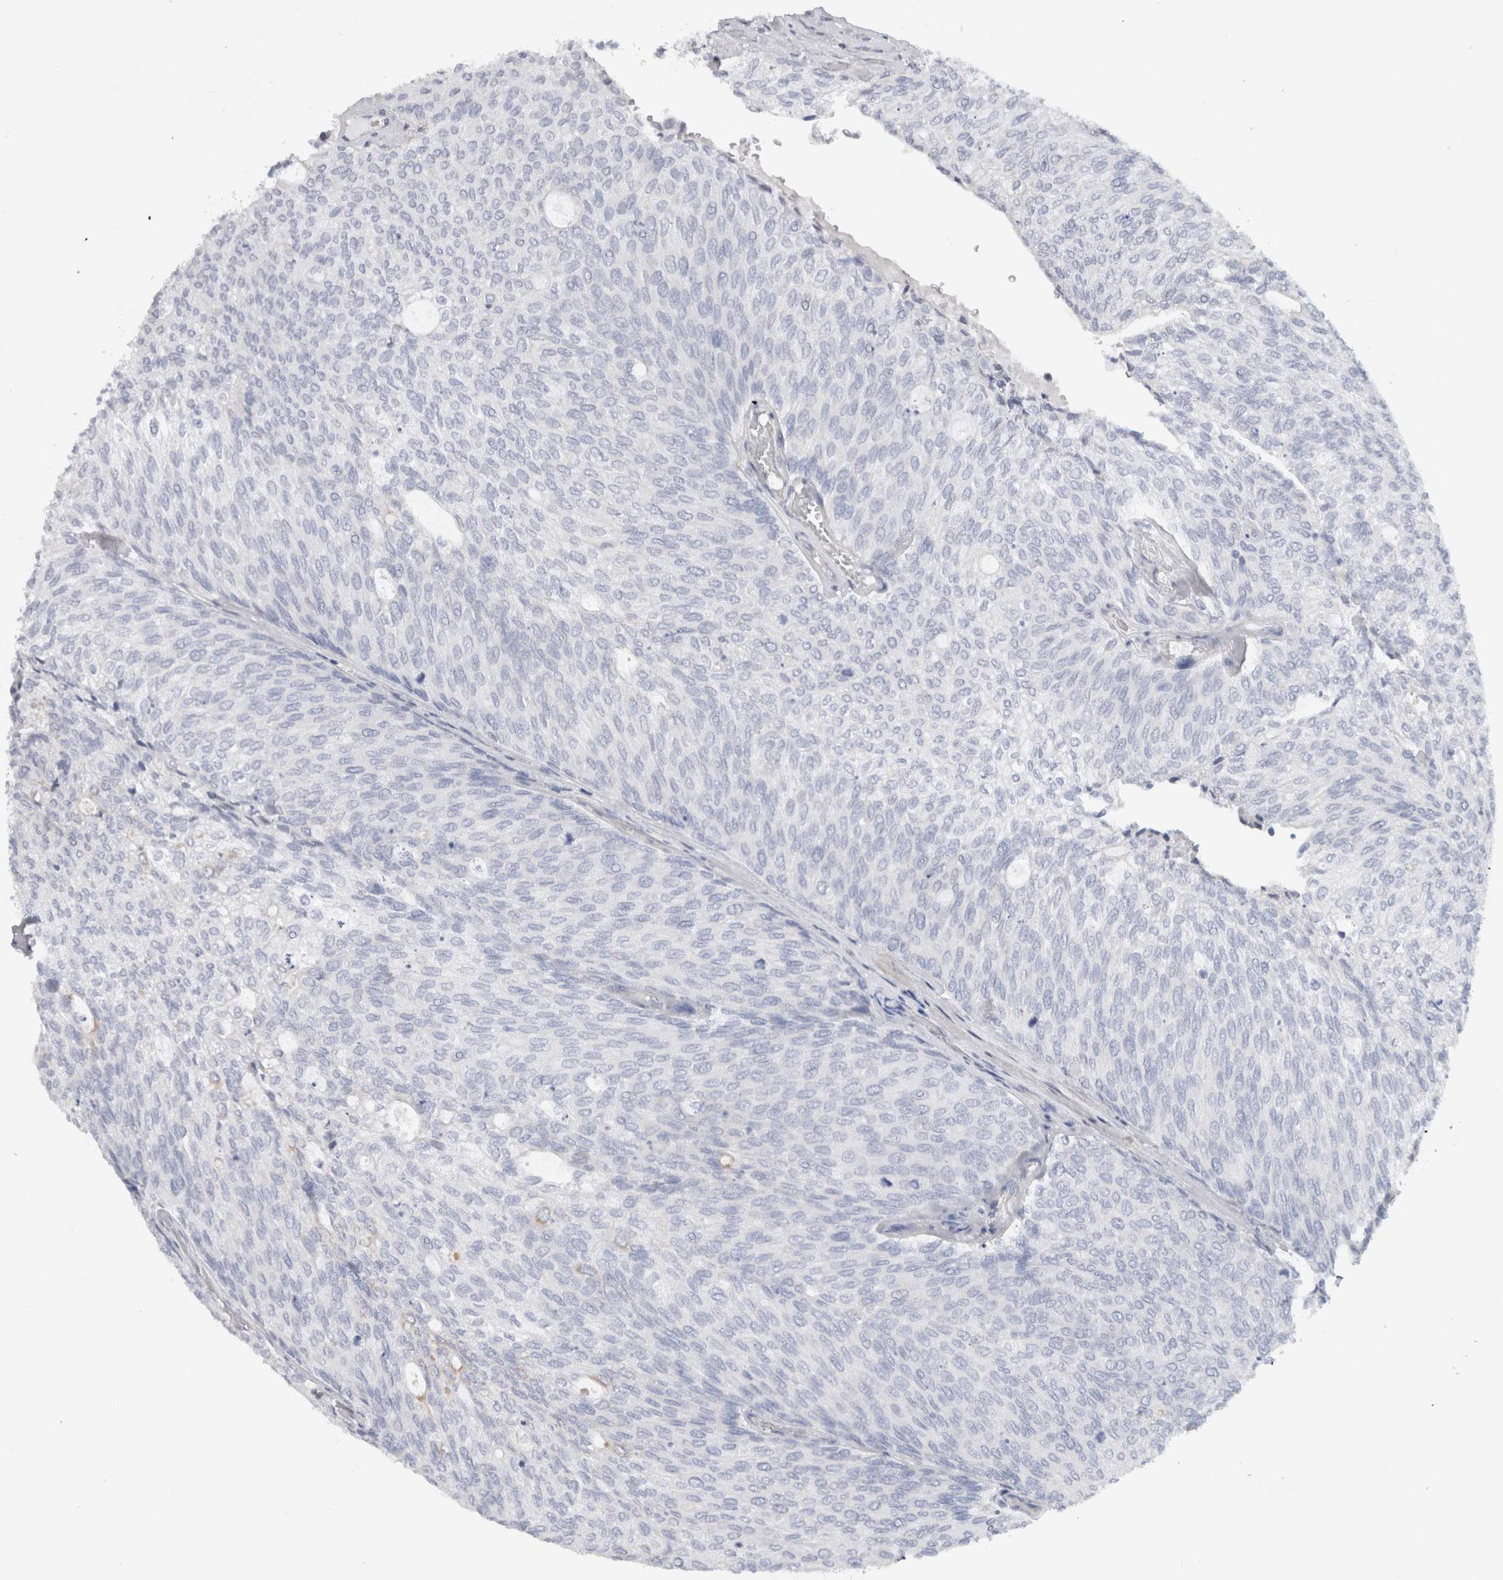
{"staining": {"intensity": "negative", "quantity": "none", "location": "none"}, "tissue": "urothelial cancer", "cell_type": "Tumor cells", "image_type": "cancer", "snomed": [{"axis": "morphology", "description": "Urothelial carcinoma, Low grade"}, {"axis": "topography", "description": "Urinary bladder"}], "caption": "Human urothelial cancer stained for a protein using immunohistochemistry (IHC) exhibits no staining in tumor cells.", "gene": "CERS3", "patient": {"sex": "female", "age": 79}}